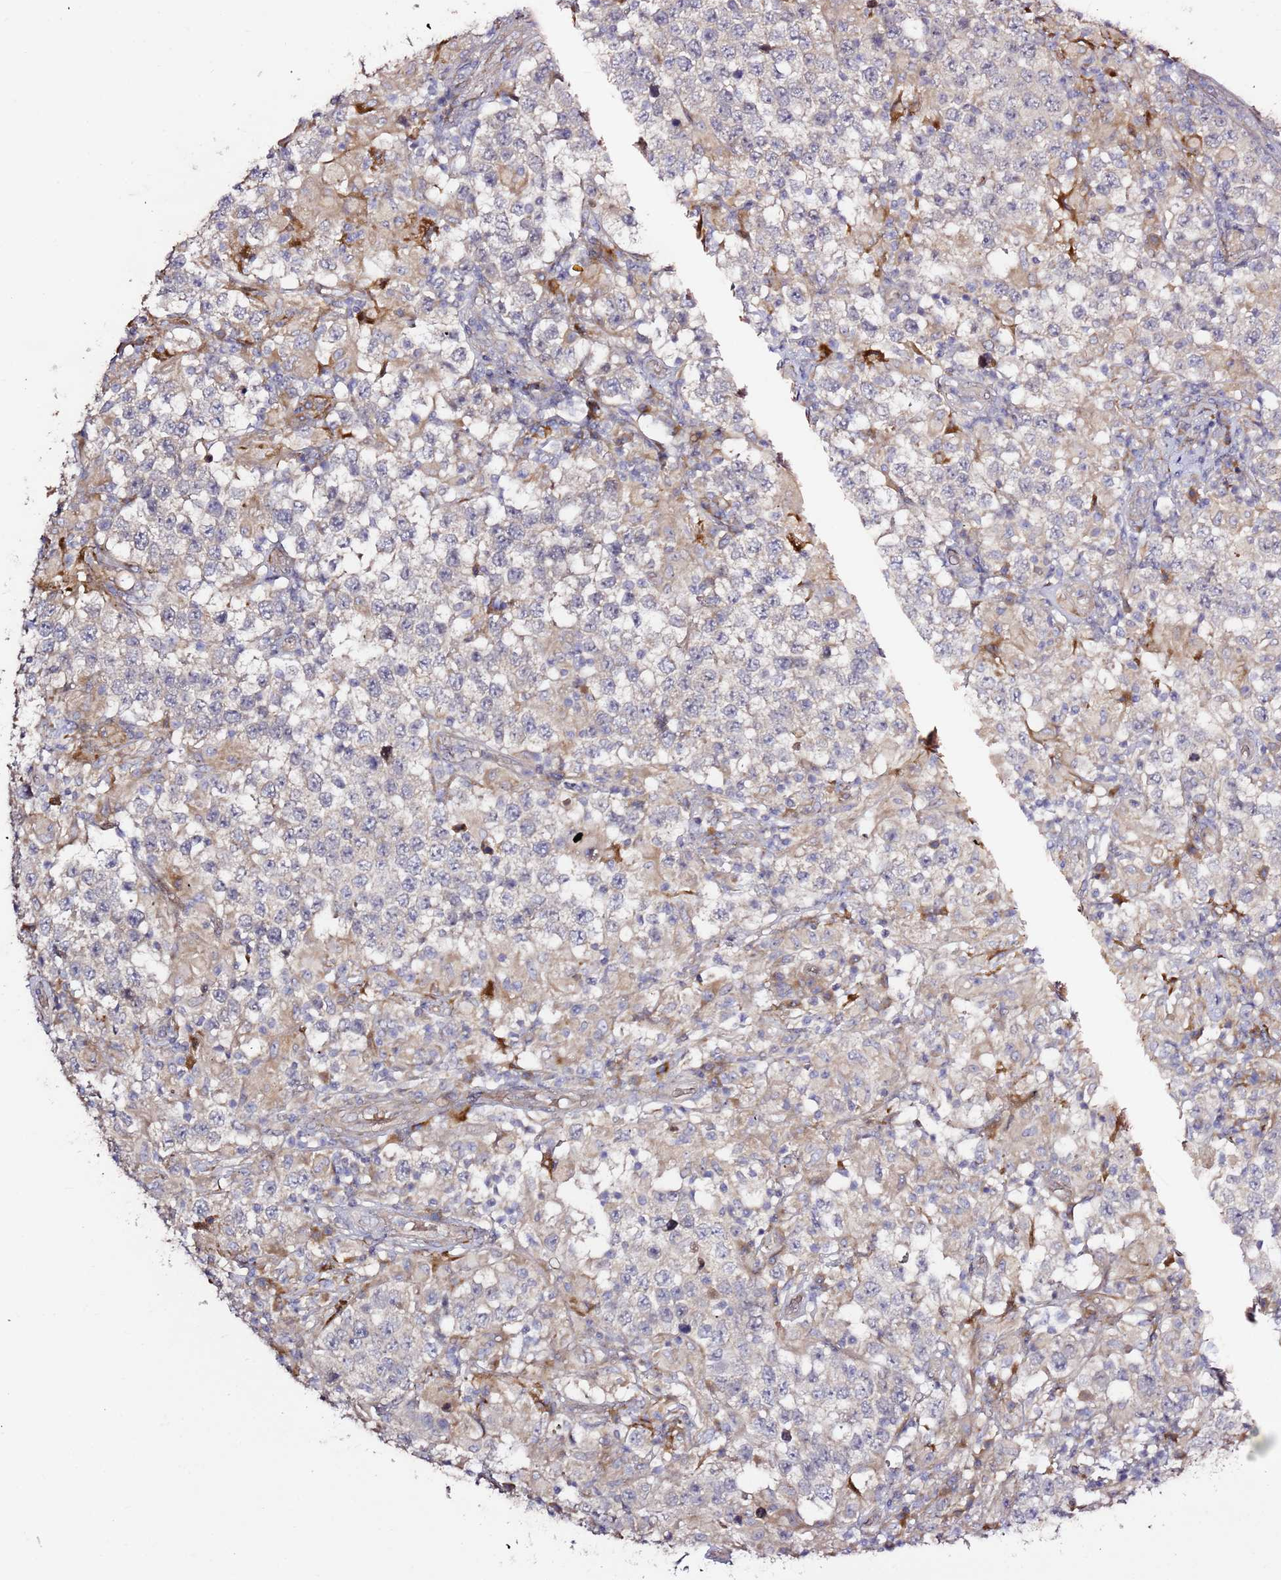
{"staining": {"intensity": "negative", "quantity": "none", "location": "none"}, "tissue": "testis cancer", "cell_type": "Tumor cells", "image_type": "cancer", "snomed": [{"axis": "morphology", "description": "Seminoma, NOS"}, {"axis": "morphology", "description": "Carcinoma, Embryonal, NOS"}, {"axis": "topography", "description": "Testis"}], "caption": "The immunohistochemistry histopathology image has no significant staining in tumor cells of testis seminoma tissue.", "gene": "HSD17B7", "patient": {"sex": "male", "age": 41}}